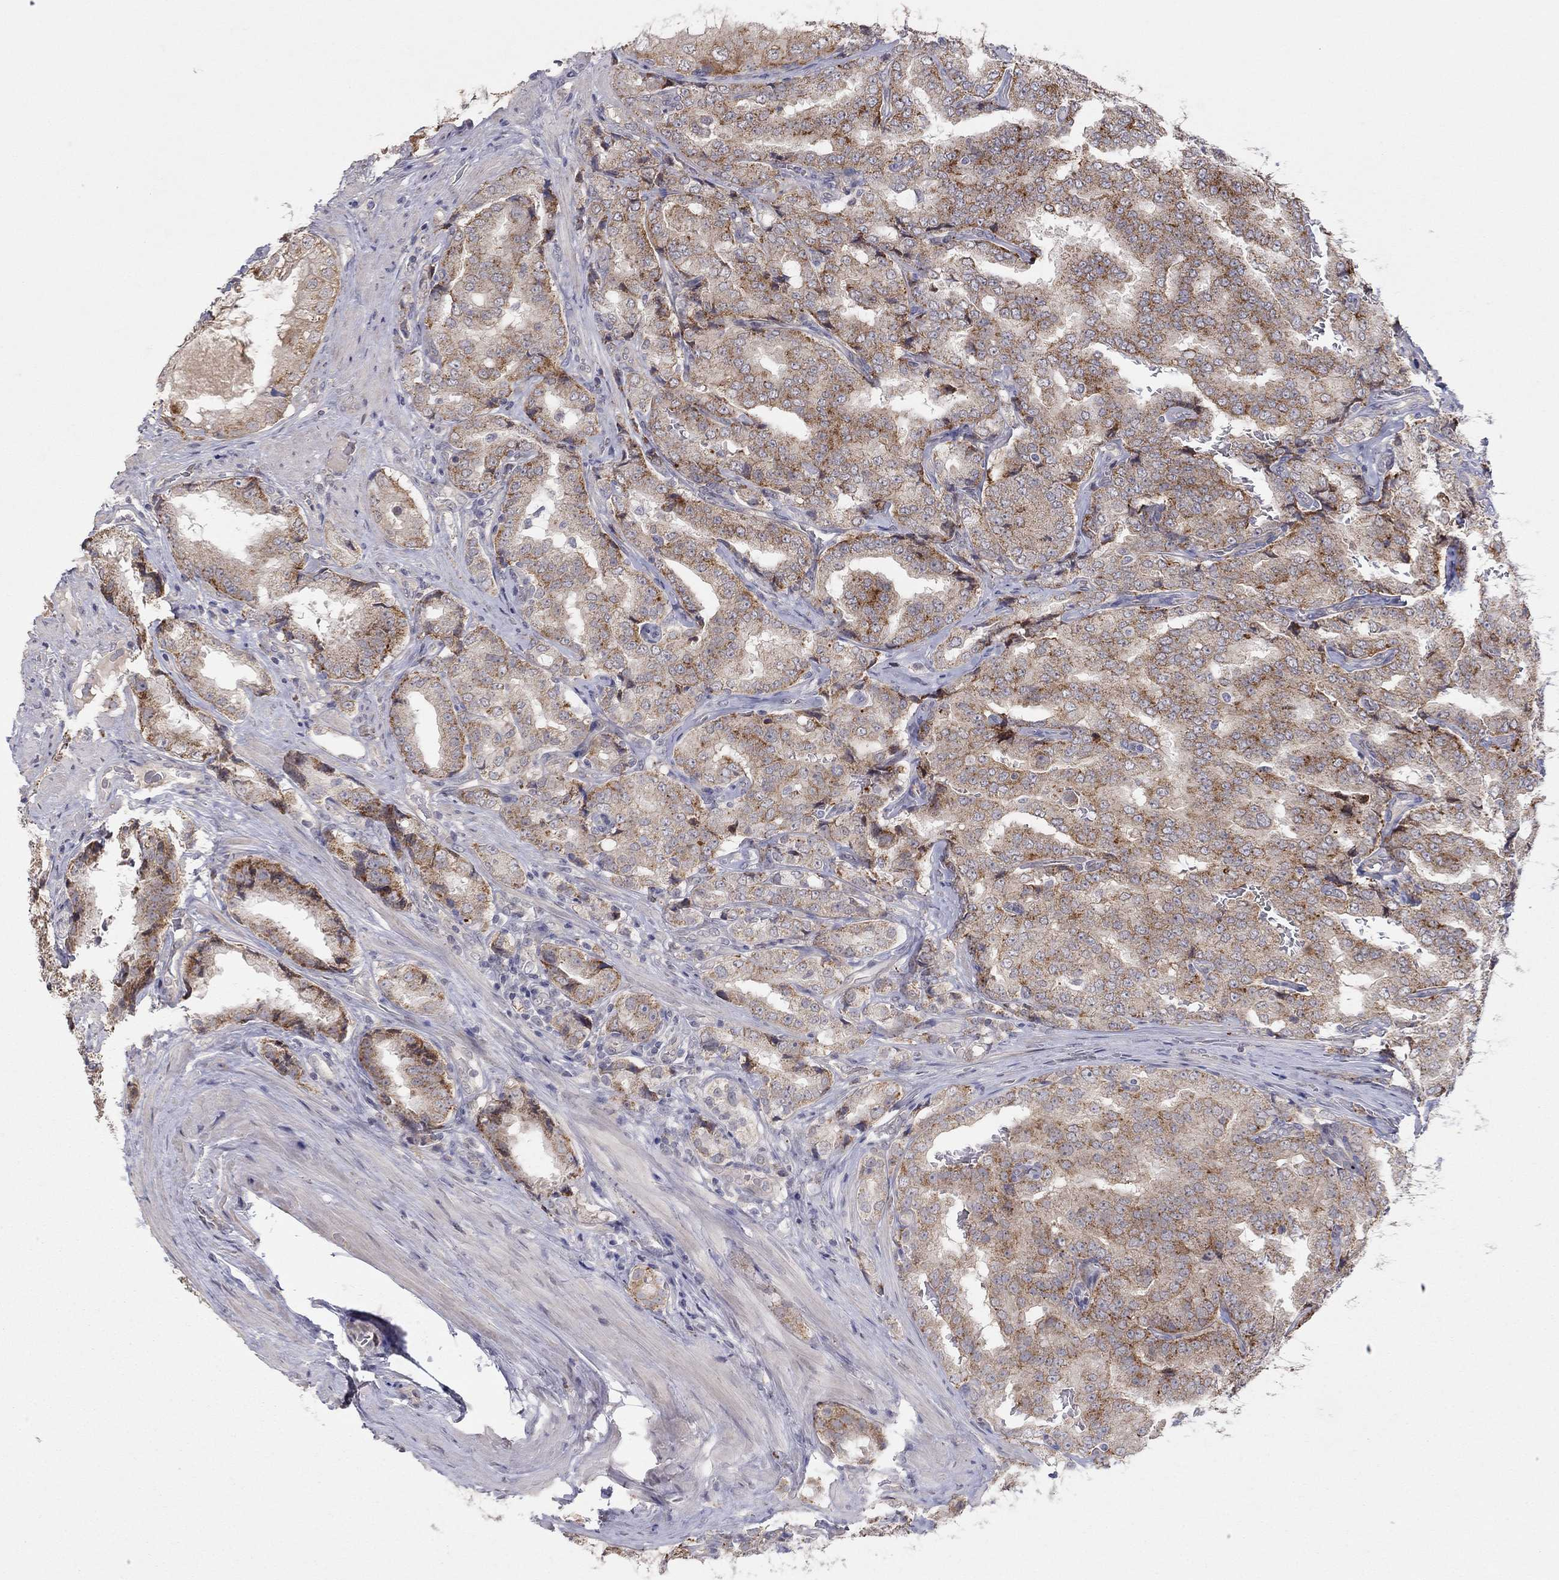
{"staining": {"intensity": "strong", "quantity": ">75%", "location": "cytoplasmic/membranous"}, "tissue": "prostate cancer", "cell_type": "Tumor cells", "image_type": "cancer", "snomed": [{"axis": "morphology", "description": "Adenocarcinoma, NOS"}, {"axis": "topography", "description": "Prostate"}], "caption": "Prostate adenocarcinoma stained for a protein reveals strong cytoplasmic/membranous positivity in tumor cells. (DAB IHC with brightfield microscopy, high magnification).", "gene": "CRACDL", "patient": {"sex": "male", "age": 65}}